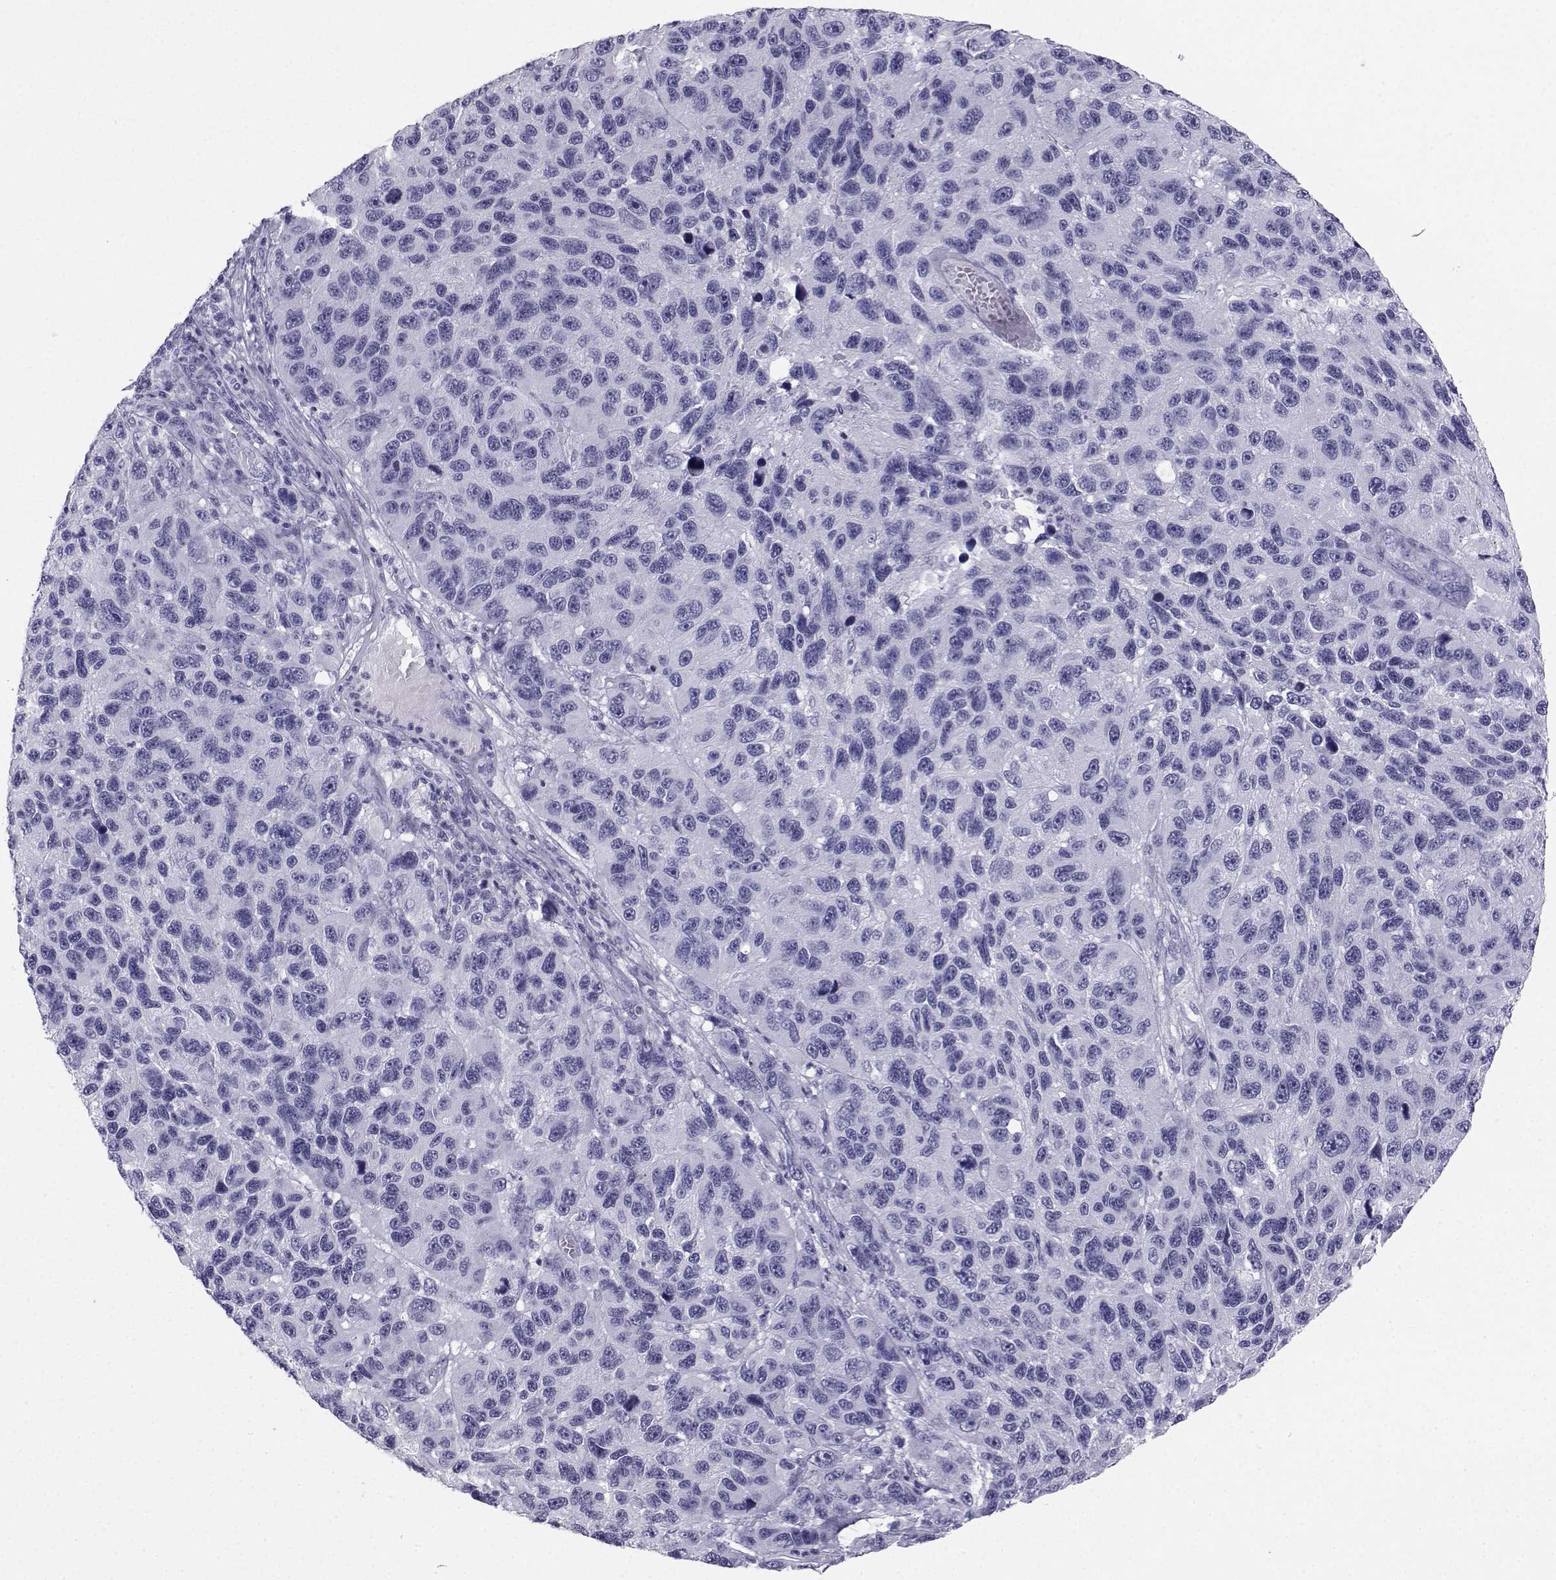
{"staining": {"intensity": "negative", "quantity": "none", "location": "none"}, "tissue": "melanoma", "cell_type": "Tumor cells", "image_type": "cancer", "snomed": [{"axis": "morphology", "description": "Malignant melanoma, NOS"}, {"axis": "topography", "description": "Skin"}], "caption": "A histopathology image of malignant melanoma stained for a protein exhibits no brown staining in tumor cells. (DAB immunohistochemistry visualized using brightfield microscopy, high magnification).", "gene": "SST", "patient": {"sex": "male", "age": 53}}